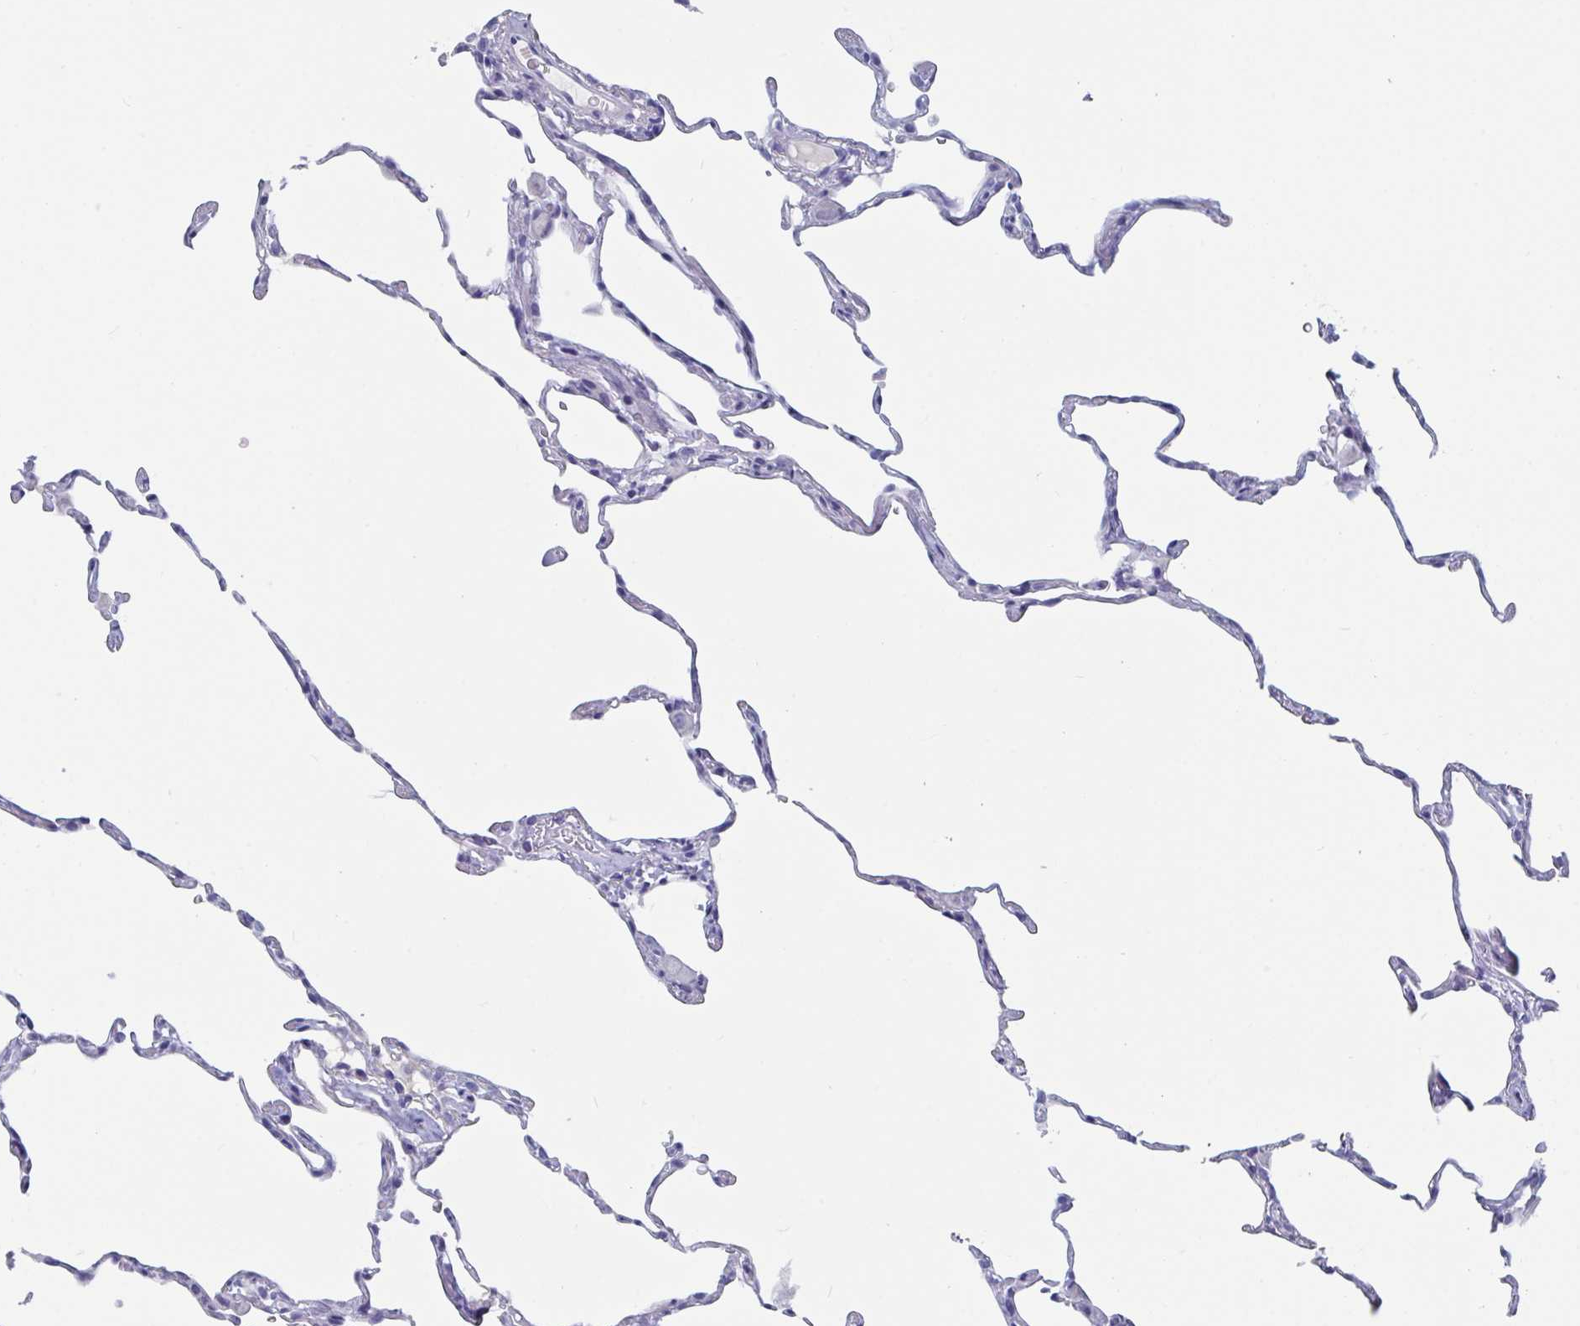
{"staining": {"intensity": "negative", "quantity": "none", "location": "none"}, "tissue": "lung", "cell_type": "Alveolar cells", "image_type": "normal", "snomed": [{"axis": "morphology", "description": "Normal tissue, NOS"}, {"axis": "topography", "description": "Lung"}], "caption": "DAB immunohistochemical staining of normal lung exhibits no significant positivity in alveolar cells.", "gene": "DPEP3", "patient": {"sex": "female", "age": 57}}